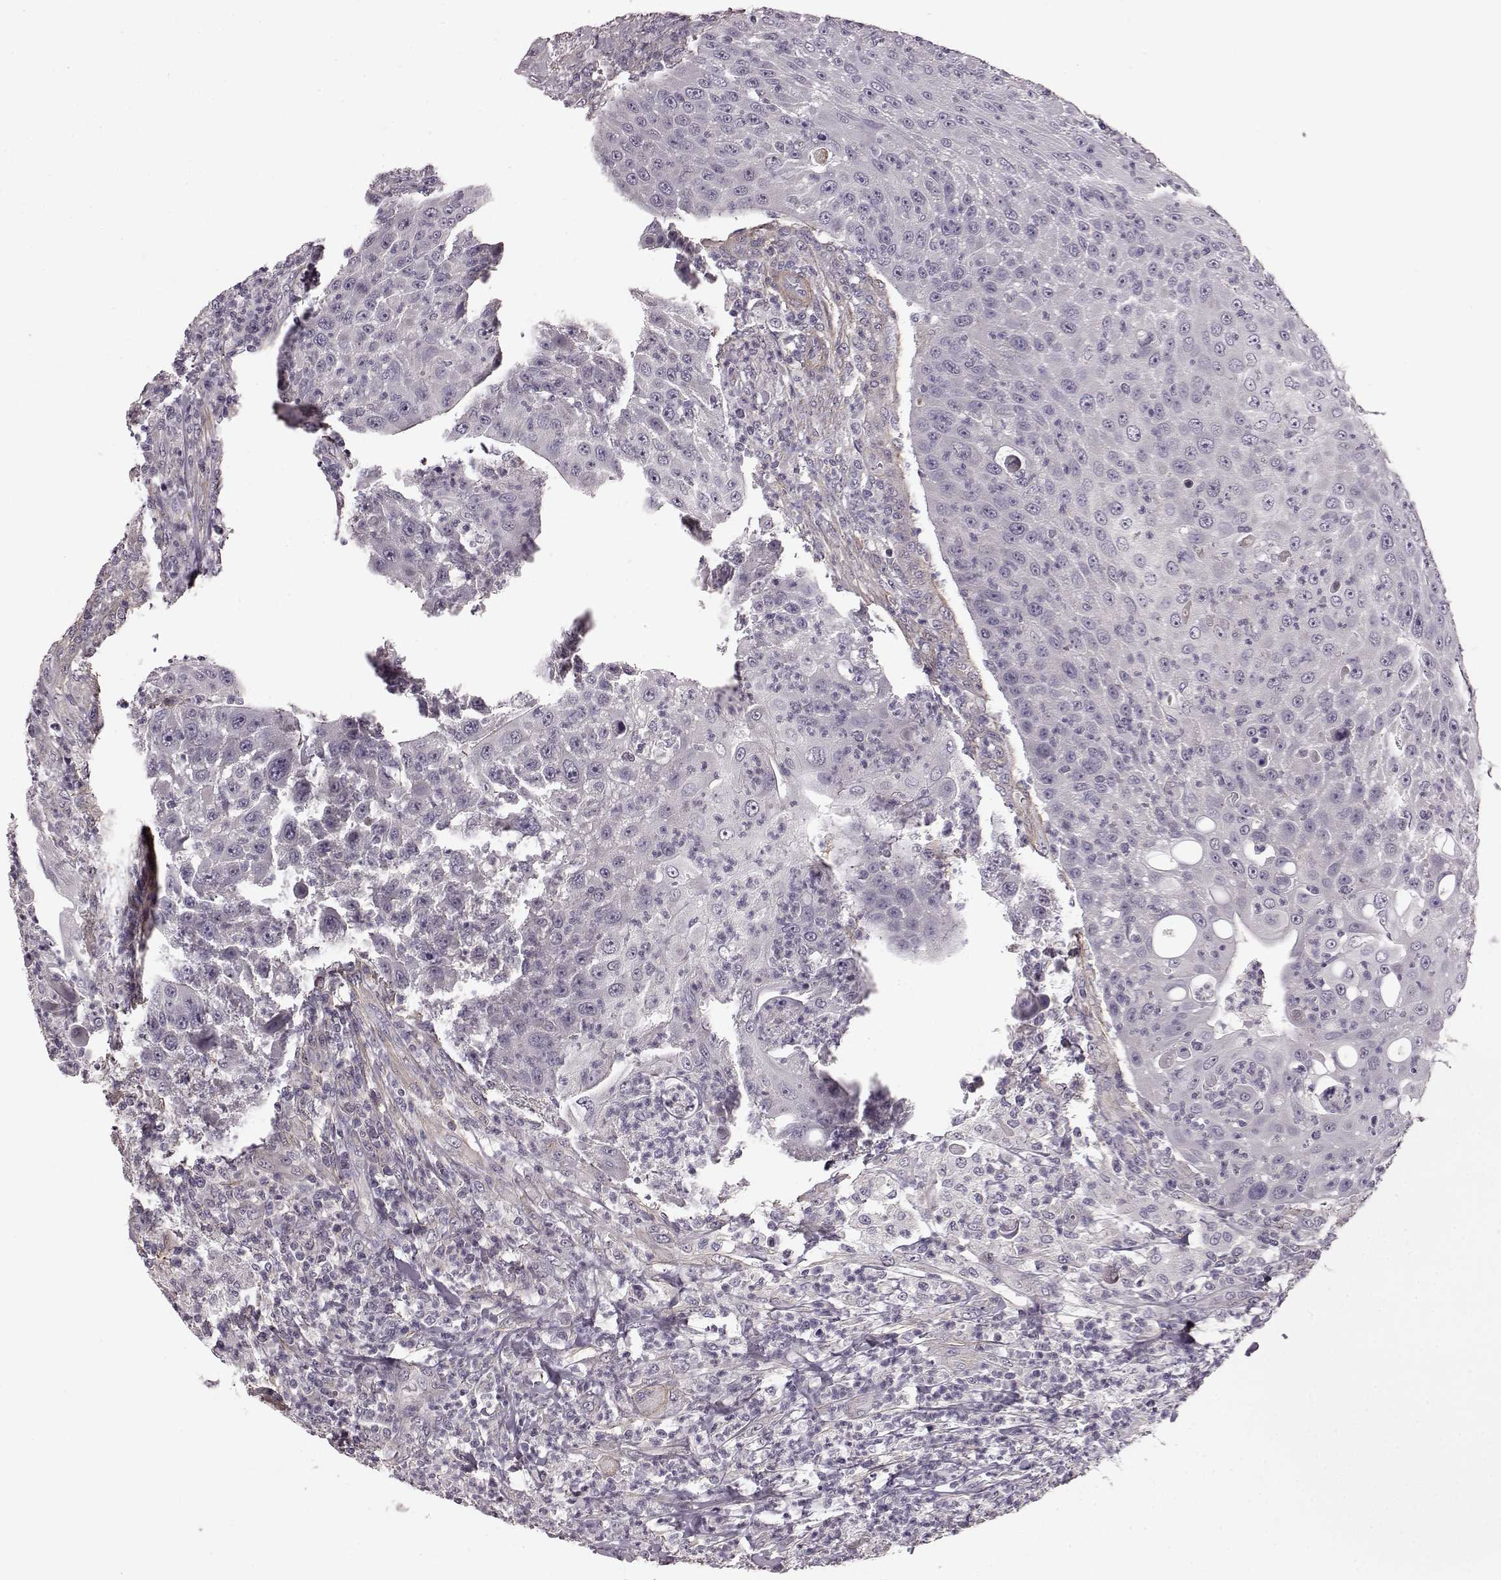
{"staining": {"intensity": "negative", "quantity": "none", "location": "none"}, "tissue": "head and neck cancer", "cell_type": "Tumor cells", "image_type": "cancer", "snomed": [{"axis": "morphology", "description": "Squamous cell carcinoma, NOS"}, {"axis": "topography", "description": "Head-Neck"}], "caption": "This is a histopathology image of immunohistochemistry (IHC) staining of head and neck cancer (squamous cell carcinoma), which shows no staining in tumor cells. Nuclei are stained in blue.", "gene": "GRK1", "patient": {"sex": "male", "age": 69}}